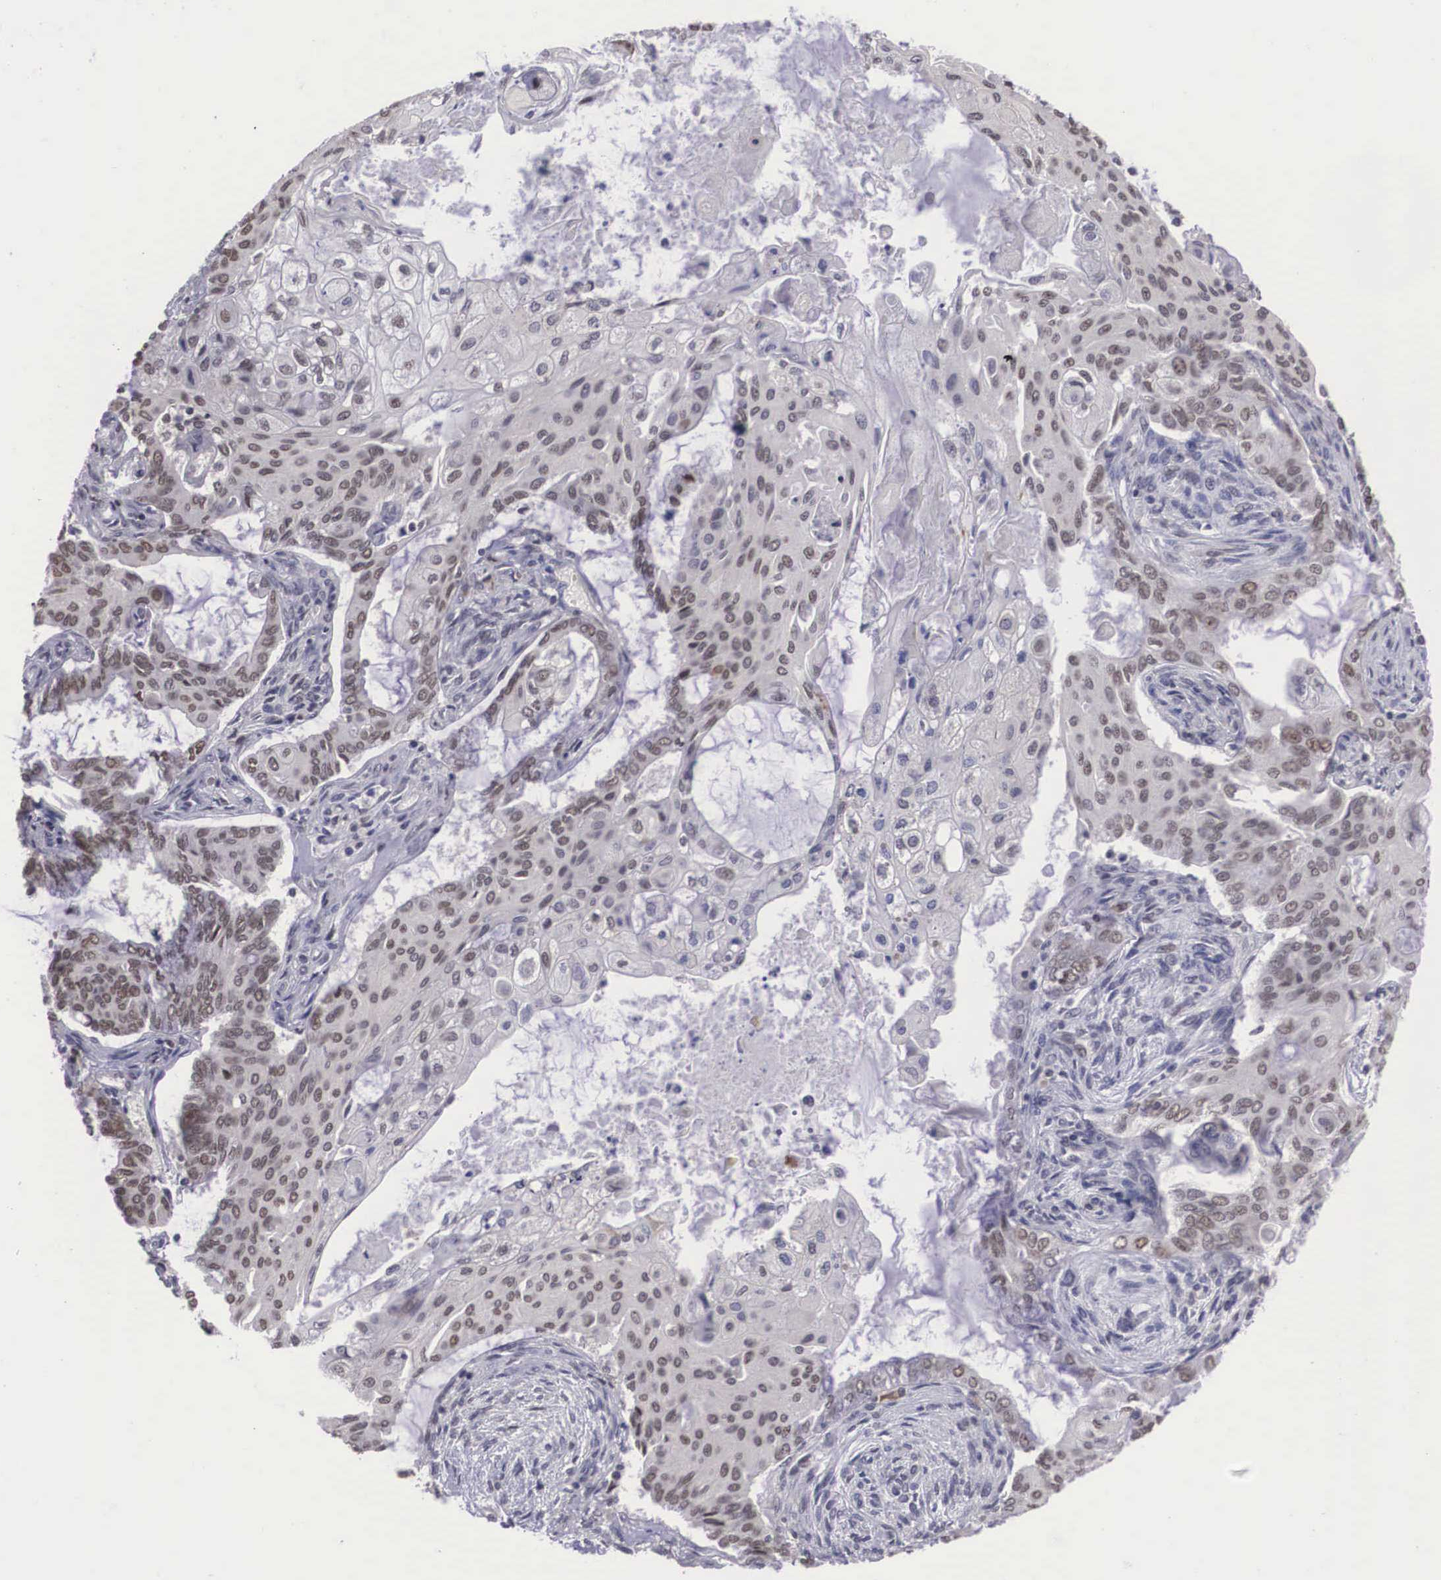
{"staining": {"intensity": "weak", "quantity": ">75%", "location": "nuclear"}, "tissue": "endometrial cancer", "cell_type": "Tumor cells", "image_type": "cancer", "snomed": [{"axis": "morphology", "description": "Adenocarcinoma, NOS"}, {"axis": "topography", "description": "Endometrium"}], "caption": "Protein staining of adenocarcinoma (endometrial) tissue shows weak nuclear positivity in about >75% of tumor cells.", "gene": "ZNF275", "patient": {"sex": "female", "age": 79}}